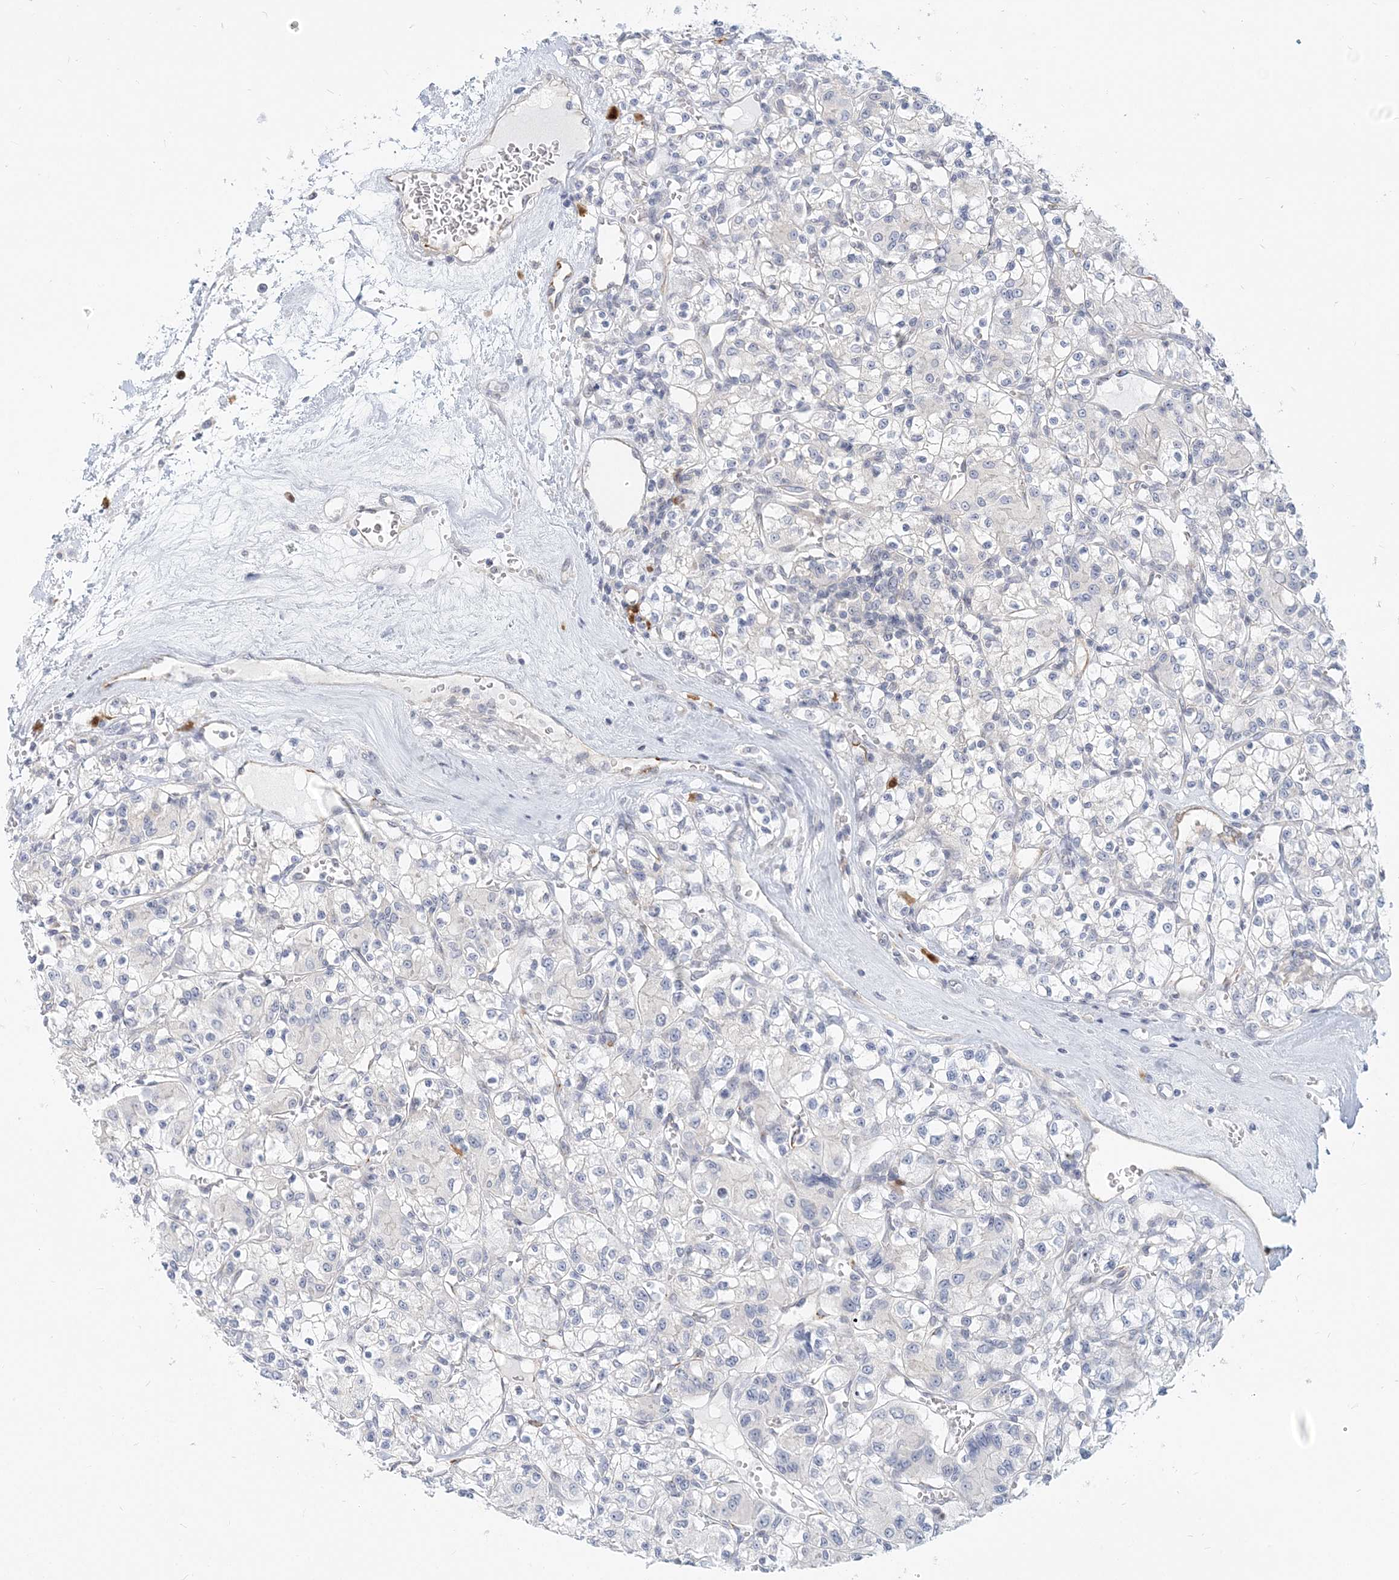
{"staining": {"intensity": "negative", "quantity": "none", "location": "none"}, "tissue": "renal cancer", "cell_type": "Tumor cells", "image_type": "cancer", "snomed": [{"axis": "morphology", "description": "Adenocarcinoma, NOS"}, {"axis": "topography", "description": "Kidney"}], "caption": "The histopathology image exhibits no staining of tumor cells in renal cancer. (DAB immunohistochemistry (IHC) with hematoxylin counter stain).", "gene": "GMPPA", "patient": {"sex": "female", "age": 59}}